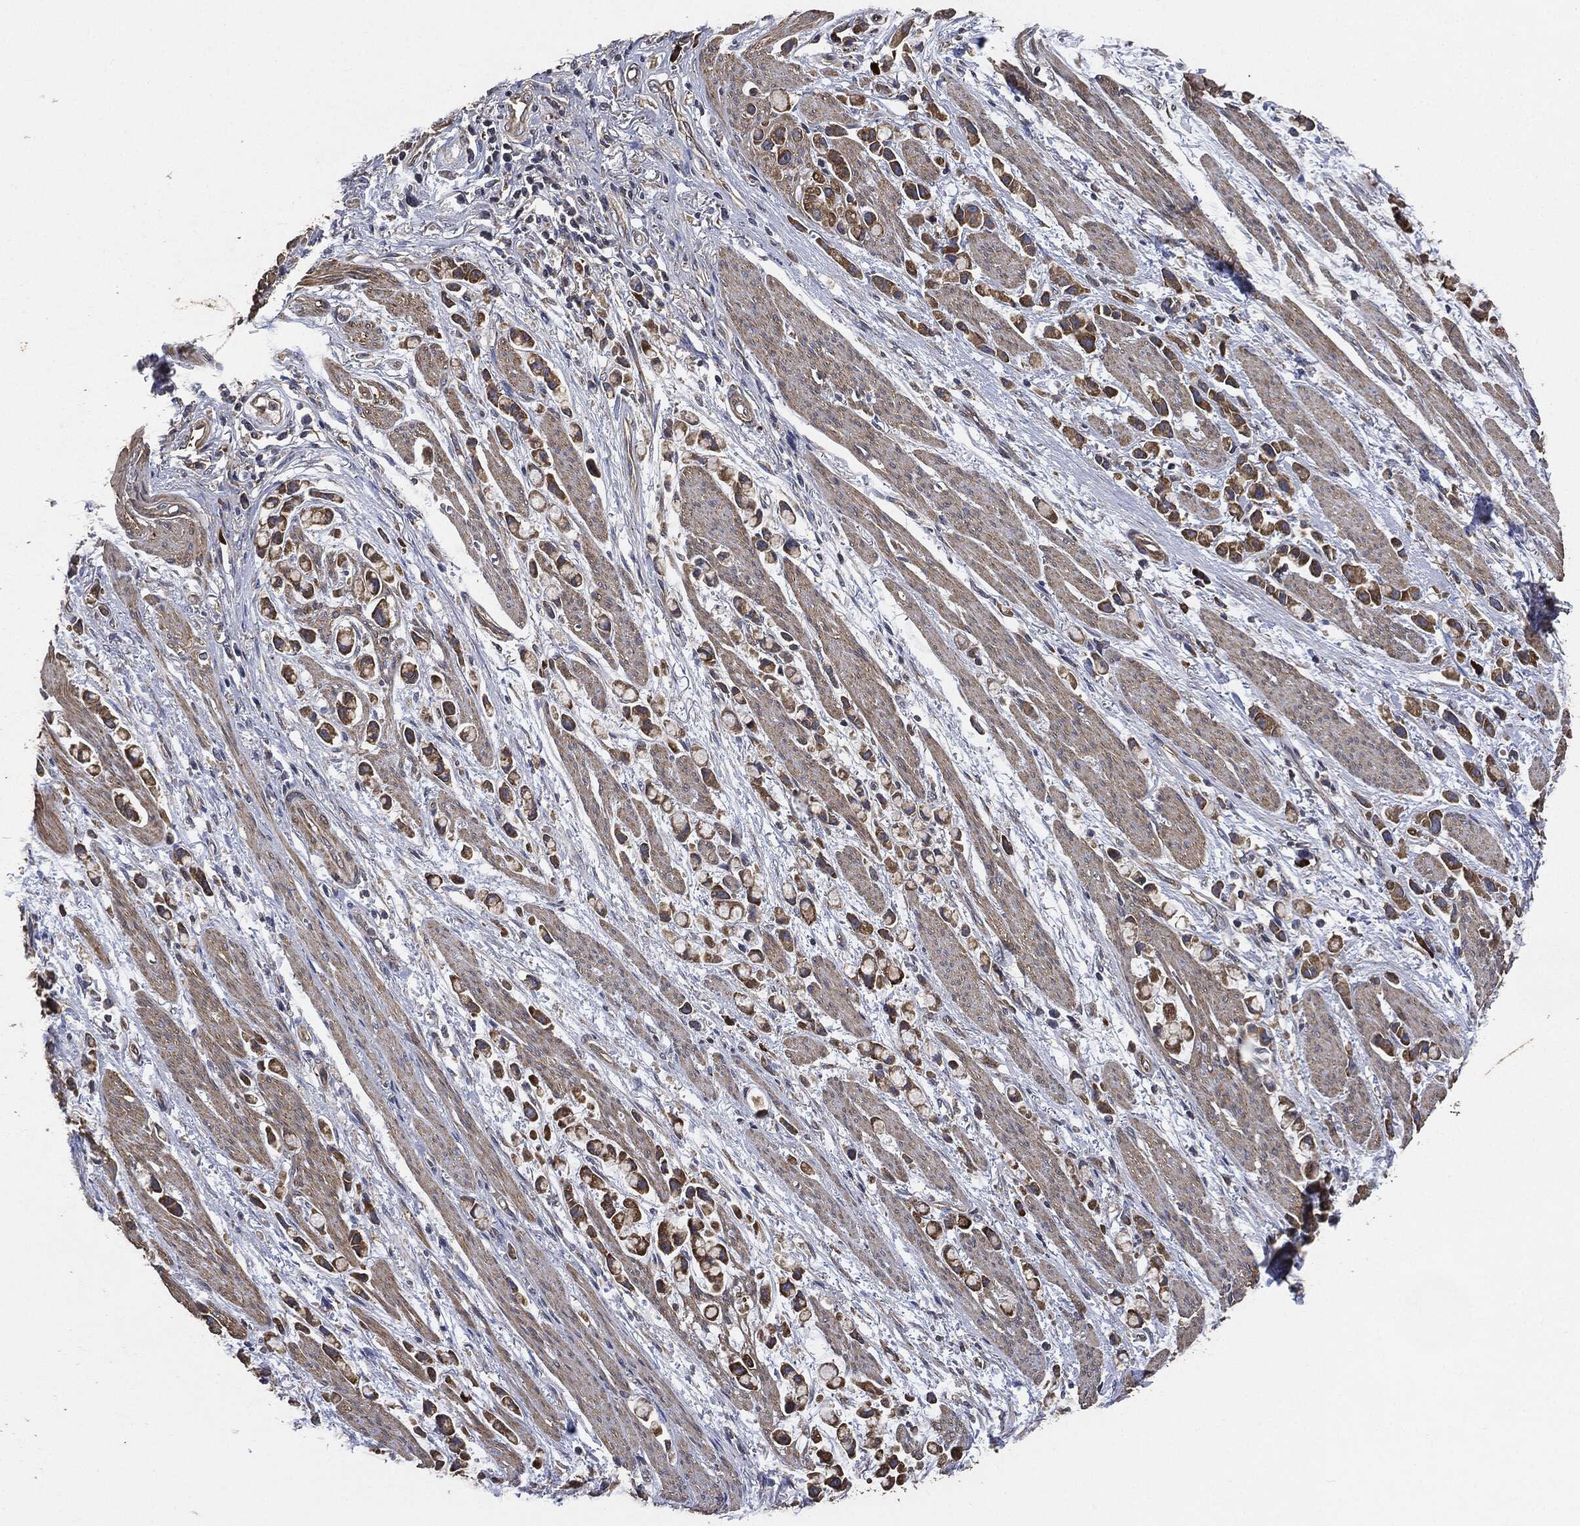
{"staining": {"intensity": "strong", "quantity": "25%-75%", "location": "cytoplasmic/membranous"}, "tissue": "stomach cancer", "cell_type": "Tumor cells", "image_type": "cancer", "snomed": [{"axis": "morphology", "description": "Adenocarcinoma, NOS"}, {"axis": "topography", "description": "Stomach"}], "caption": "High-power microscopy captured an immunohistochemistry (IHC) micrograph of stomach cancer (adenocarcinoma), revealing strong cytoplasmic/membranous expression in approximately 25%-75% of tumor cells. The staining was performed using DAB to visualize the protein expression in brown, while the nuclei were stained in blue with hematoxylin (Magnification: 20x).", "gene": "STK3", "patient": {"sex": "female", "age": 81}}